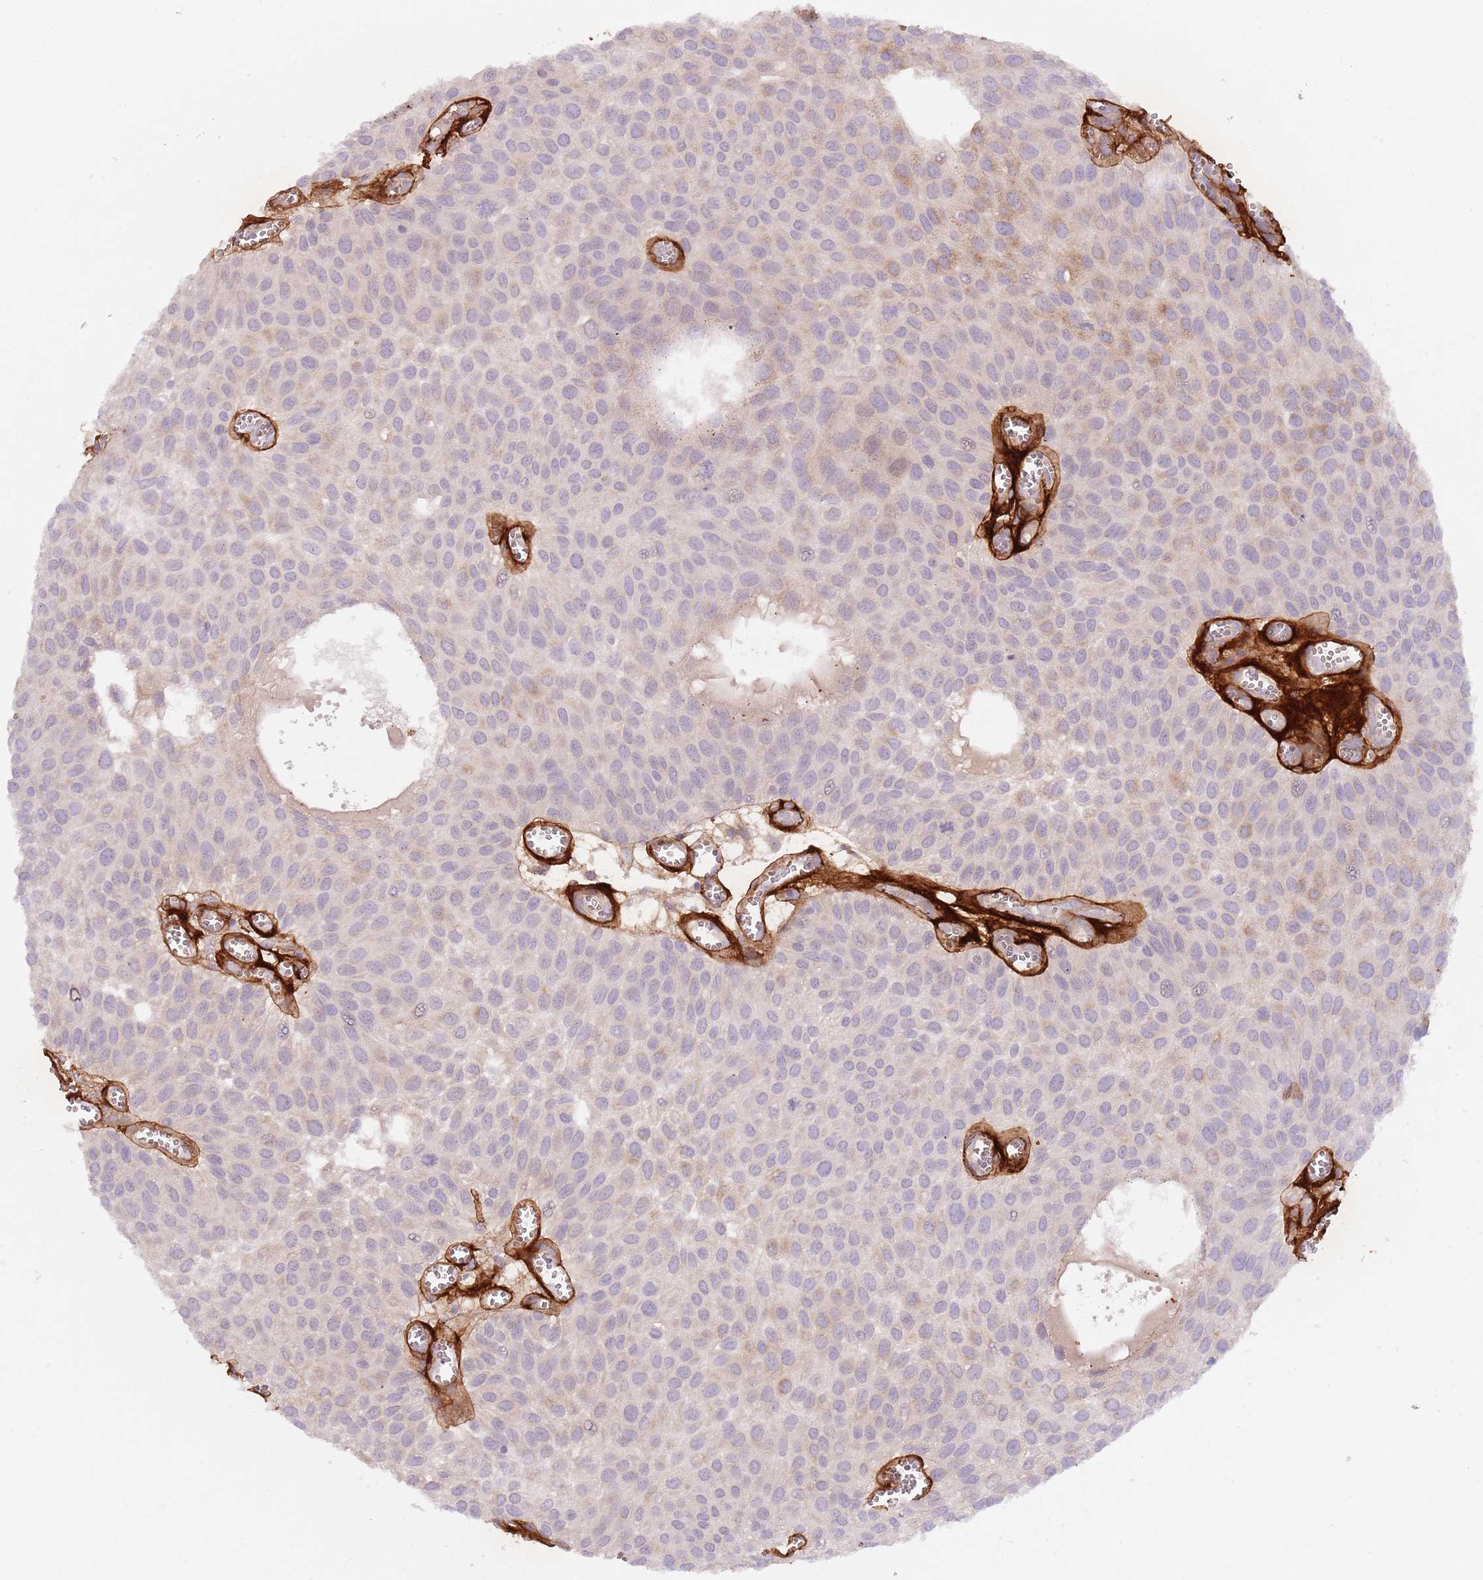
{"staining": {"intensity": "moderate", "quantity": "<25%", "location": "cytoplasmic/membranous"}, "tissue": "urothelial cancer", "cell_type": "Tumor cells", "image_type": "cancer", "snomed": [{"axis": "morphology", "description": "Urothelial carcinoma, Low grade"}, {"axis": "topography", "description": "Urinary bladder"}], "caption": "Human low-grade urothelial carcinoma stained with a protein marker shows moderate staining in tumor cells.", "gene": "TINAGL1", "patient": {"sex": "male", "age": 88}}